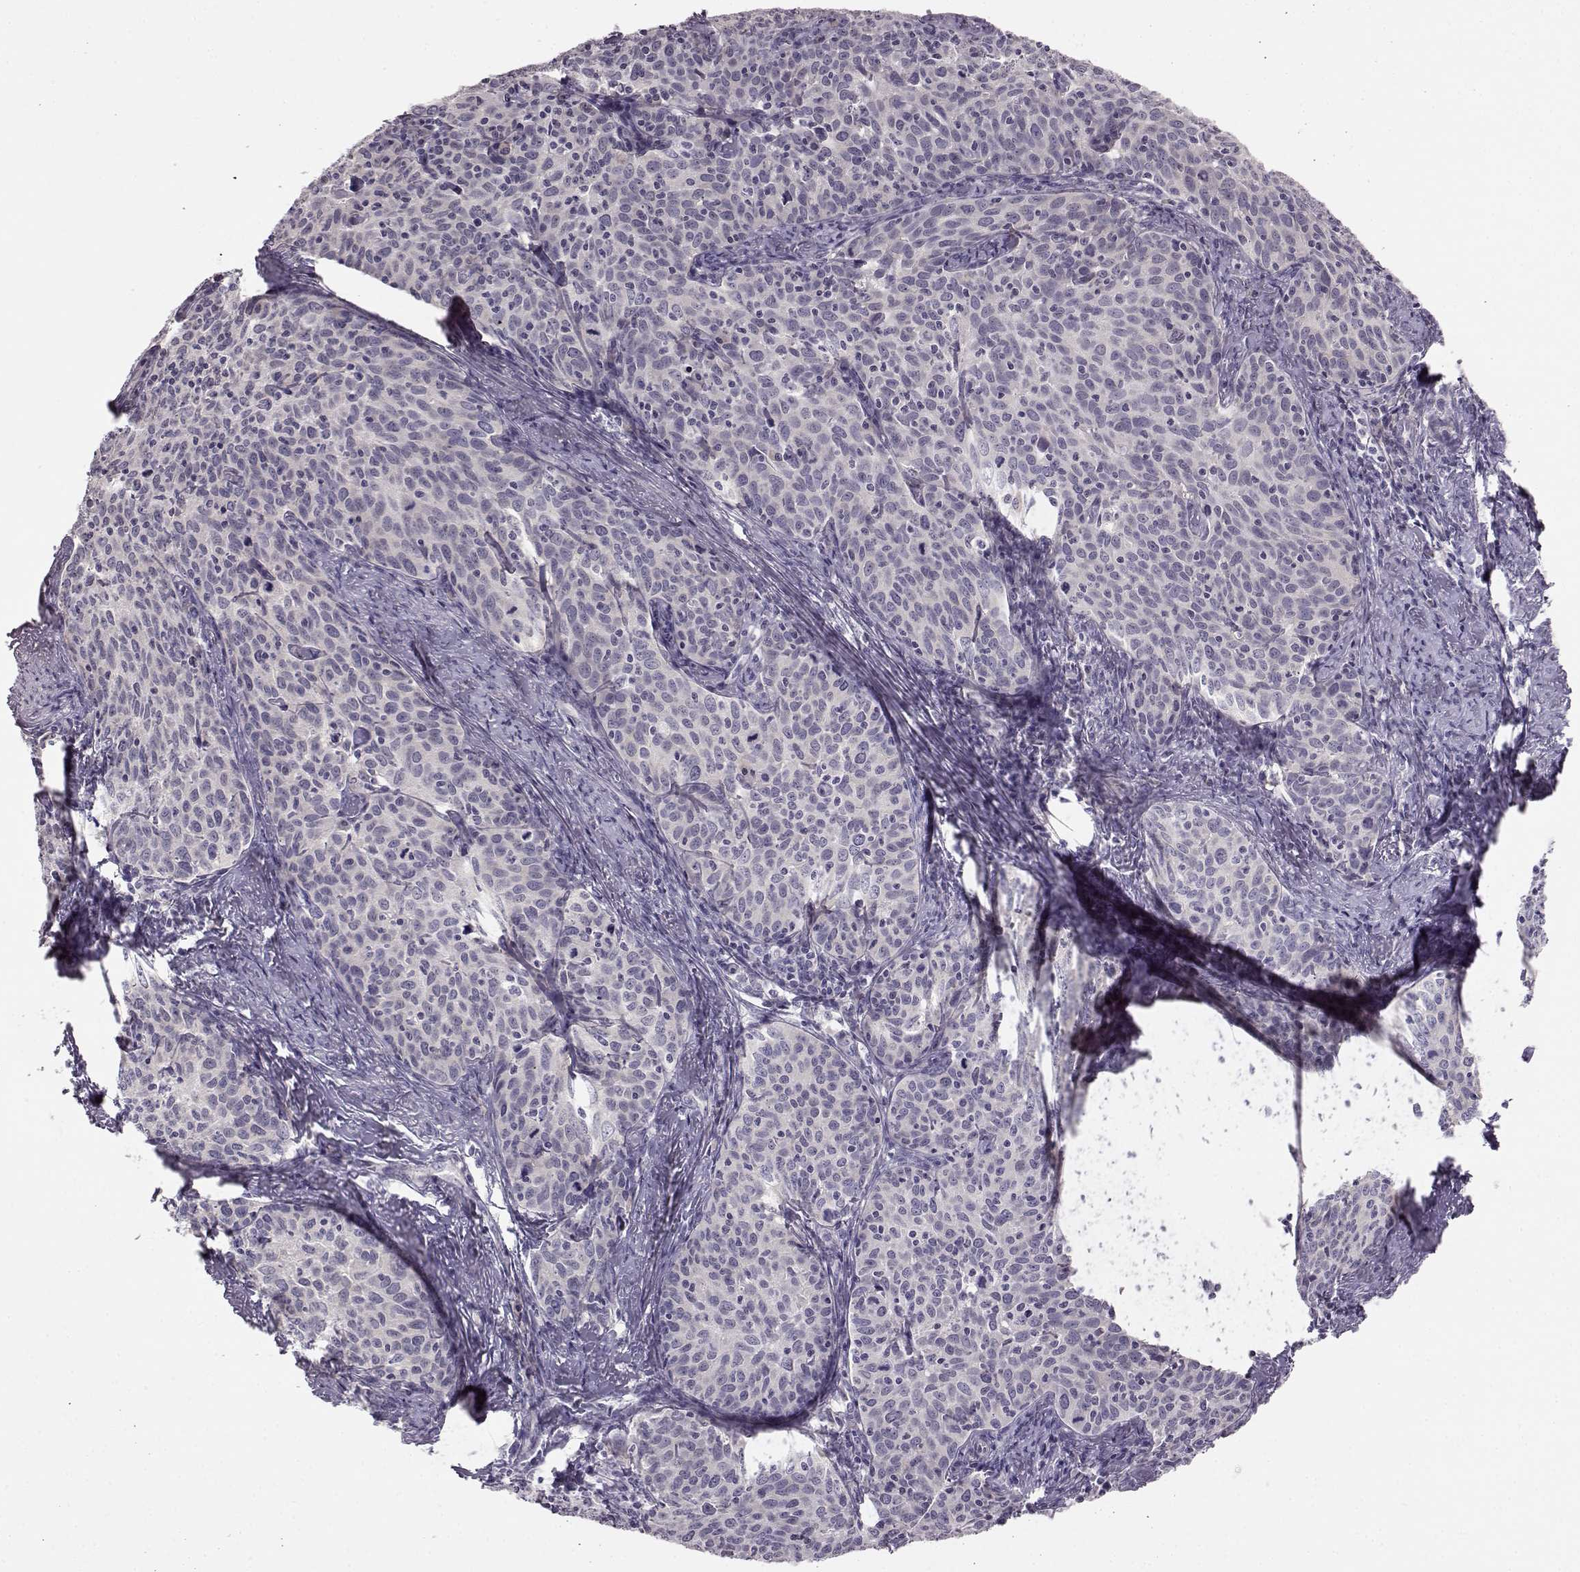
{"staining": {"intensity": "negative", "quantity": "none", "location": "none"}, "tissue": "cervical cancer", "cell_type": "Tumor cells", "image_type": "cancer", "snomed": [{"axis": "morphology", "description": "Squamous cell carcinoma, NOS"}, {"axis": "topography", "description": "Cervix"}], "caption": "Tumor cells are negative for protein expression in human squamous cell carcinoma (cervical).", "gene": "BFSP2", "patient": {"sex": "female", "age": 62}}